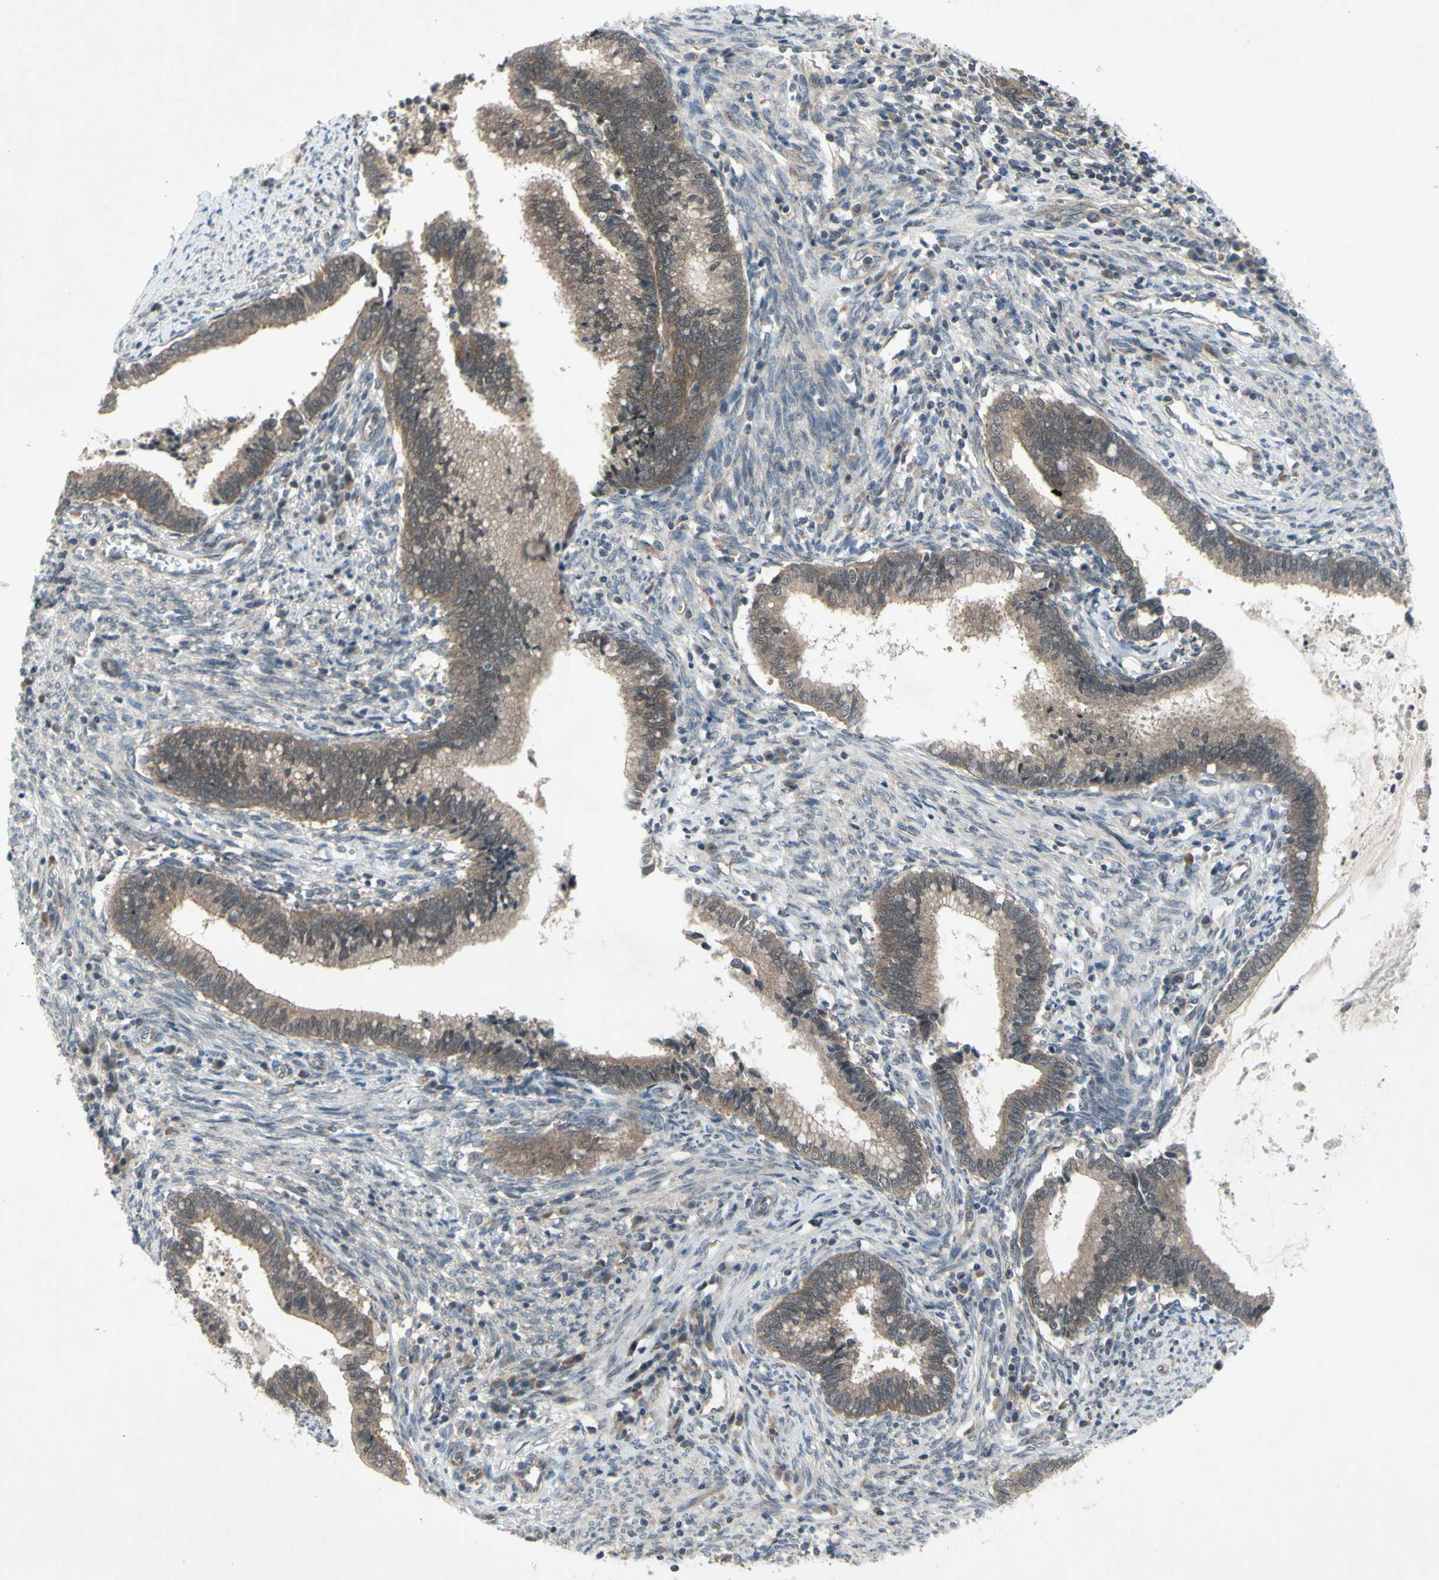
{"staining": {"intensity": "weak", "quantity": ">75%", "location": "cytoplasmic/membranous"}, "tissue": "cervical cancer", "cell_type": "Tumor cells", "image_type": "cancer", "snomed": [{"axis": "morphology", "description": "Adenocarcinoma, NOS"}, {"axis": "topography", "description": "Cervix"}], "caption": "Protein staining by immunohistochemistry displays weak cytoplasmic/membranous expression in about >75% of tumor cells in adenocarcinoma (cervical).", "gene": "TRDMT1", "patient": {"sex": "female", "age": 44}}